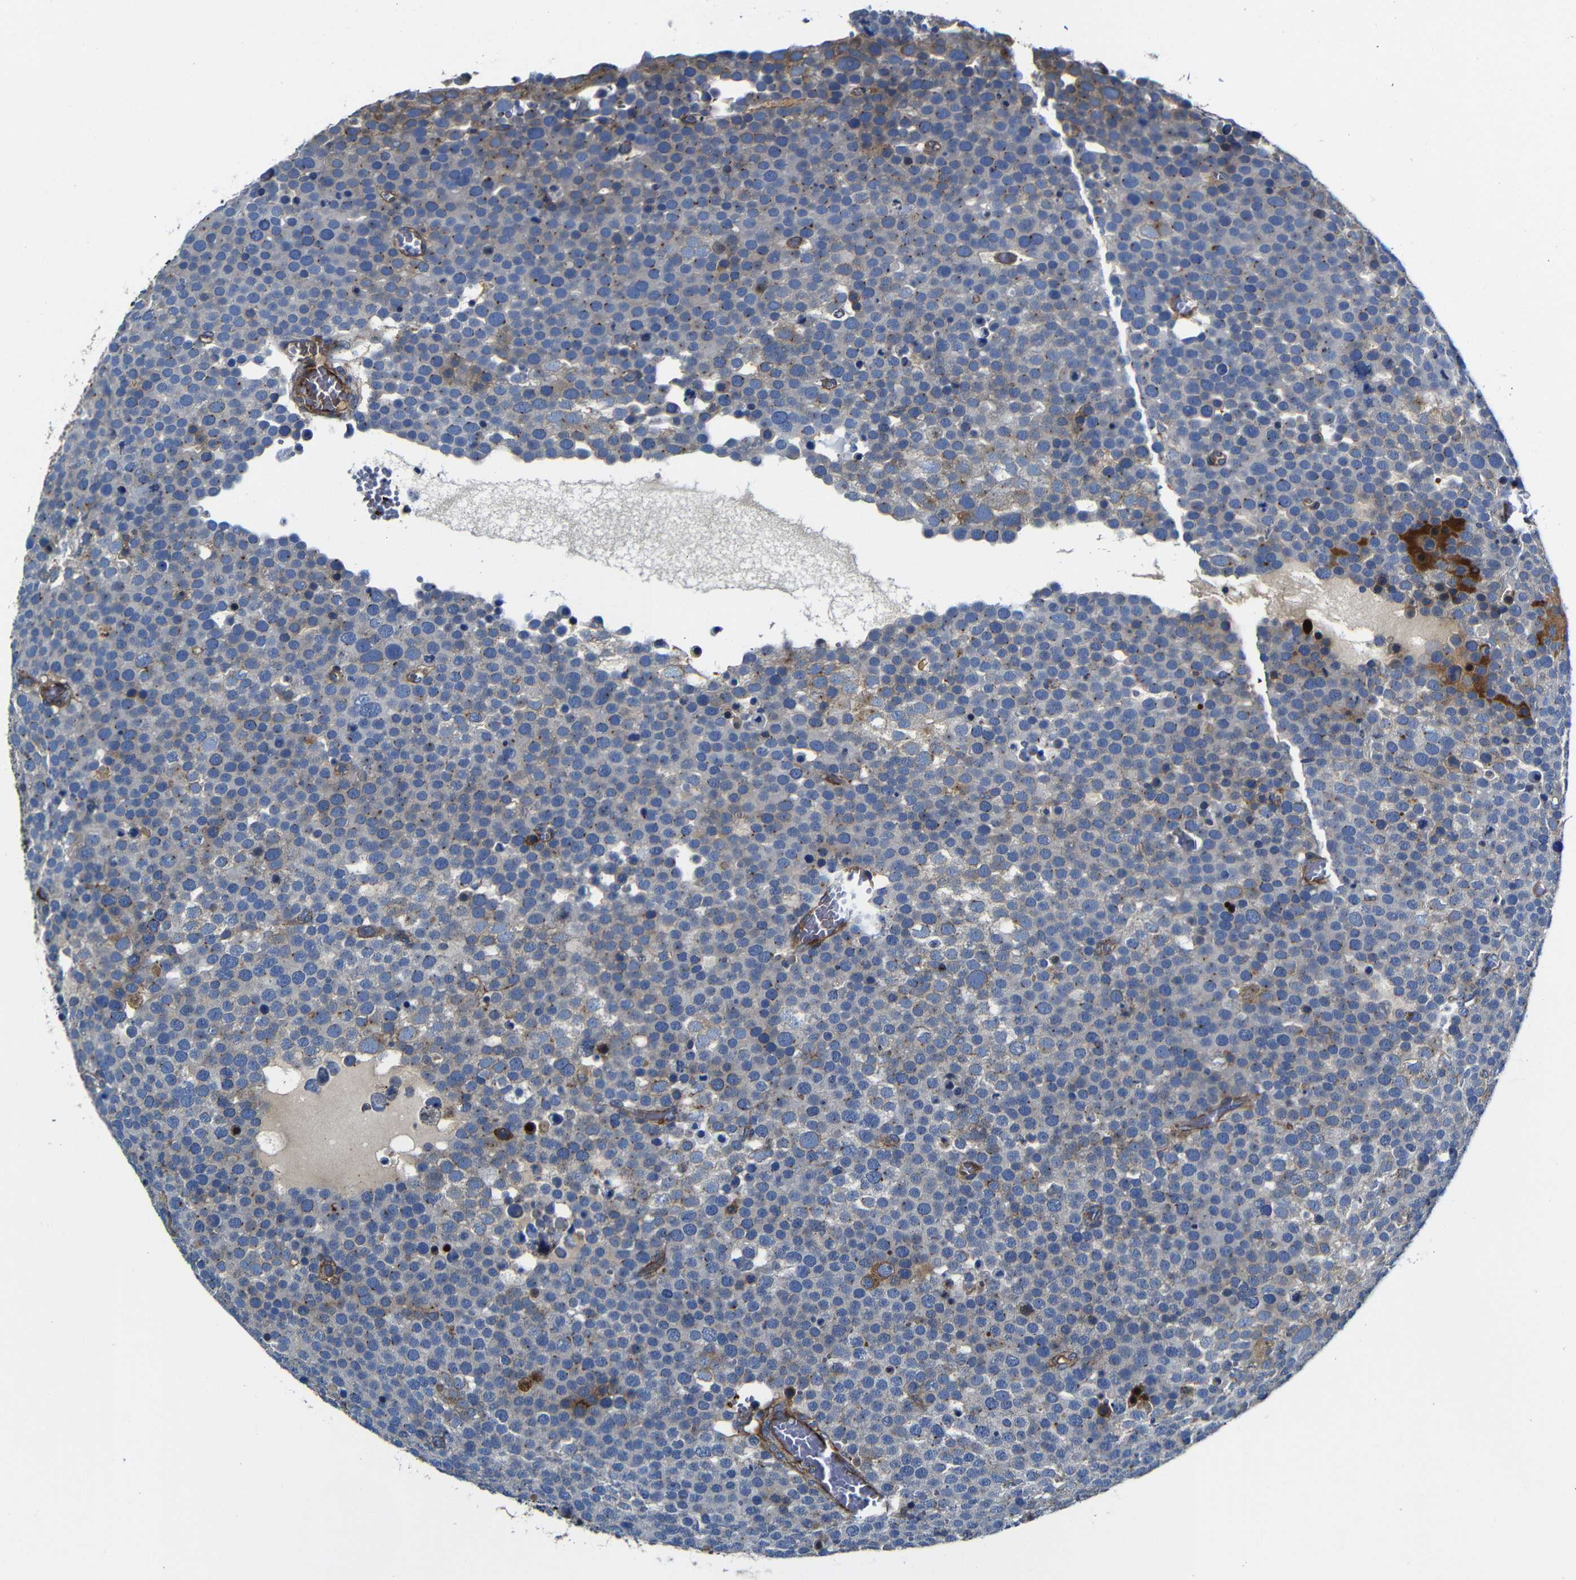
{"staining": {"intensity": "negative", "quantity": "none", "location": "none"}, "tissue": "testis cancer", "cell_type": "Tumor cells", "image_type": "cancer", "snomed": [{"axis": "morphology", "description": "Seminoma, NOS"}, {"axis": "topography", "description": "Testis"}], "caption": "An IHC photomicrograph of testis seminoma is shown. There is no staining in tumor cells of testis seminoma.", "gene": "CLCC1", "patient": {"sex": "male", "age": 71}}